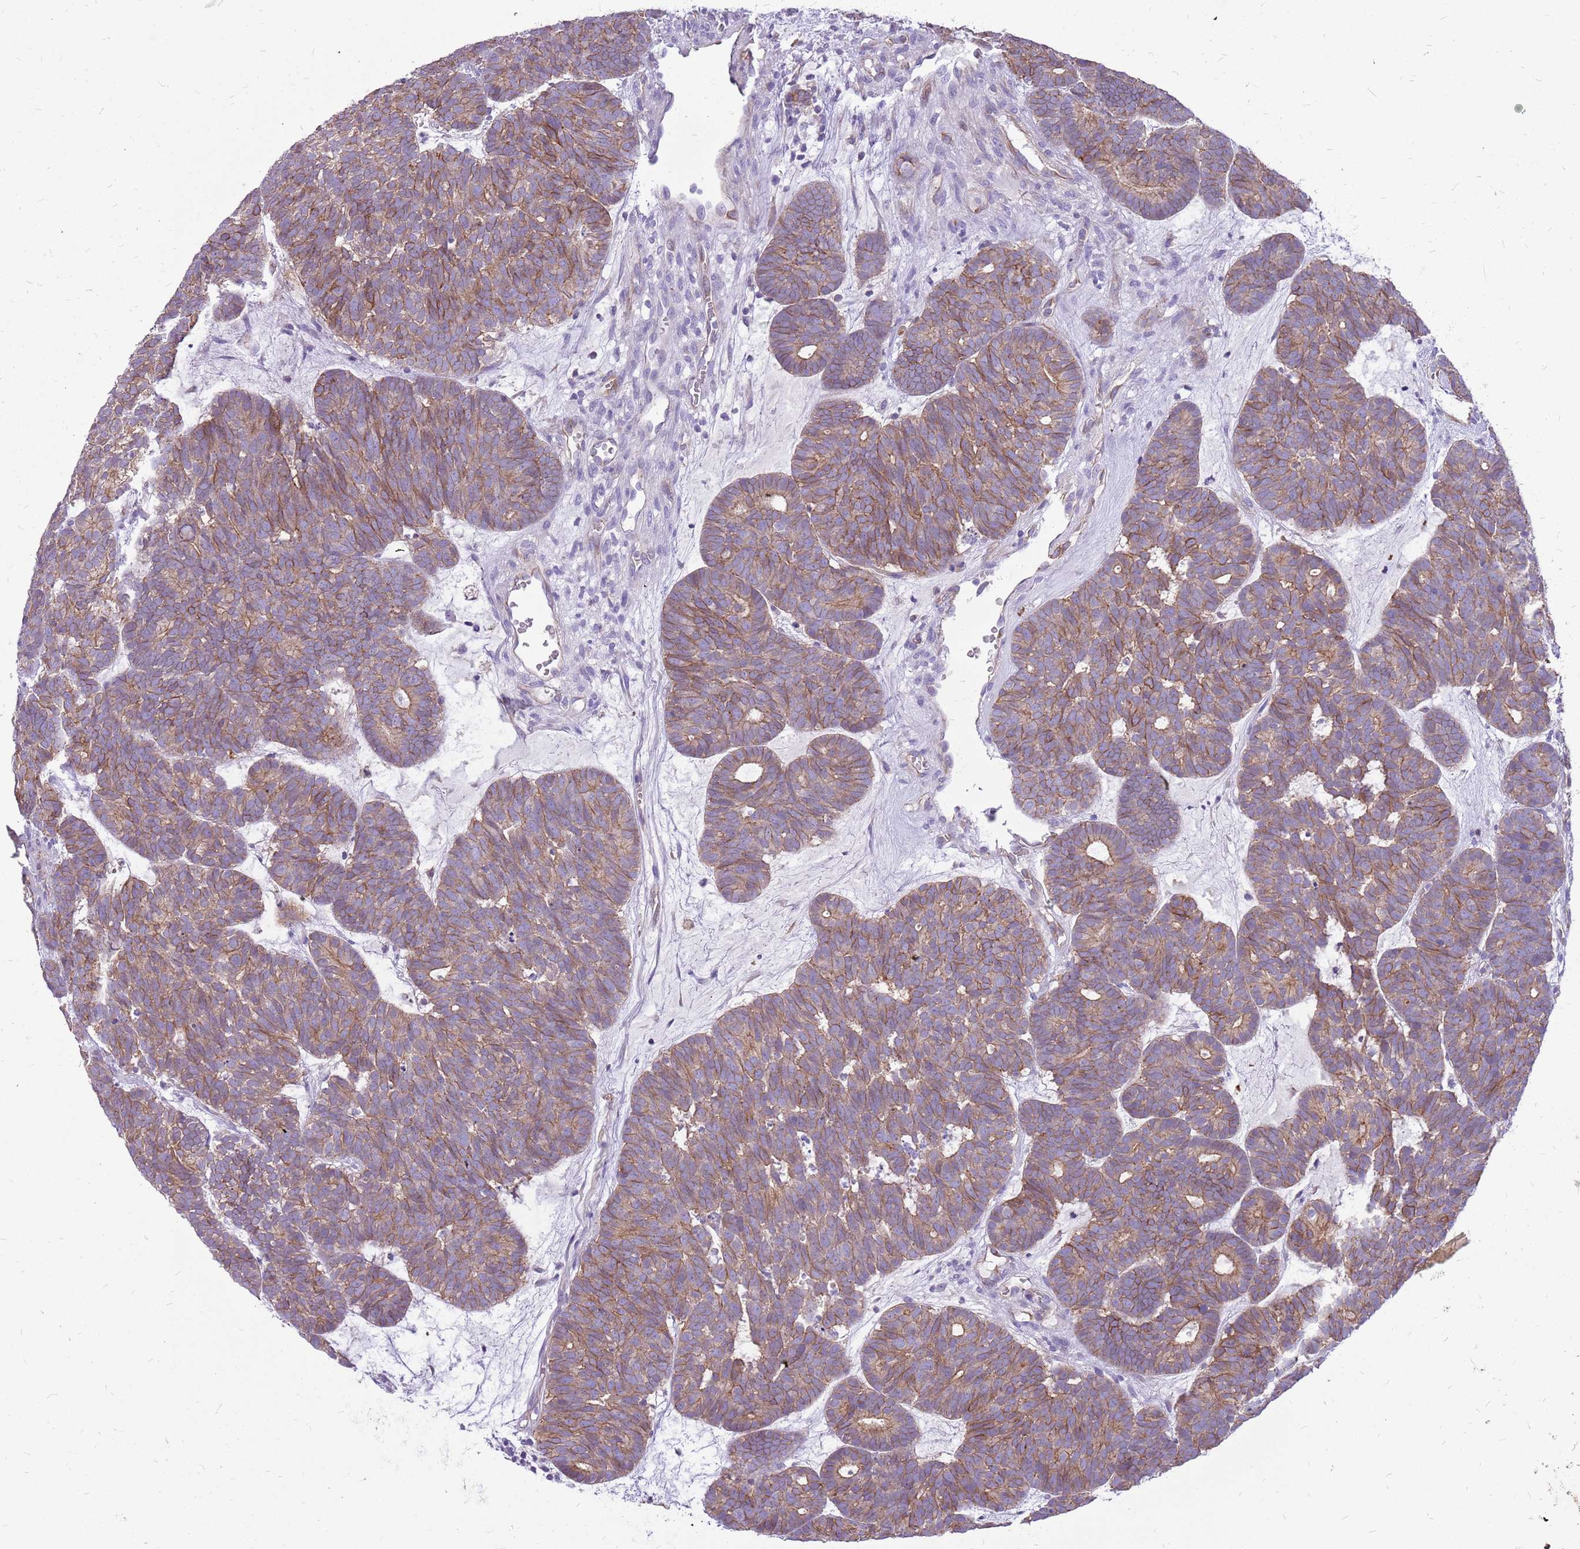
{"staining": {"intensity": "moderate", "quantity": "25%-75%", "location": "cytoplasmic/membranous"}, "tissue": "head and neck cancer", "cell_type": "Tumor cells", "image_type": "cancer", "snomed": [{"axis": "morphology", "description": "Adenocarcinoma, NOS"}, {"axis": "topography", "description": "Head-Neck"}], "caption": "A brown stain shows moderate cytoplasmic/membranous positivity of a protein in human head and neck adenocarcinoma tumor cells.", "gene": "WDR90", "patient": {"sex": "female", "age": 81}}